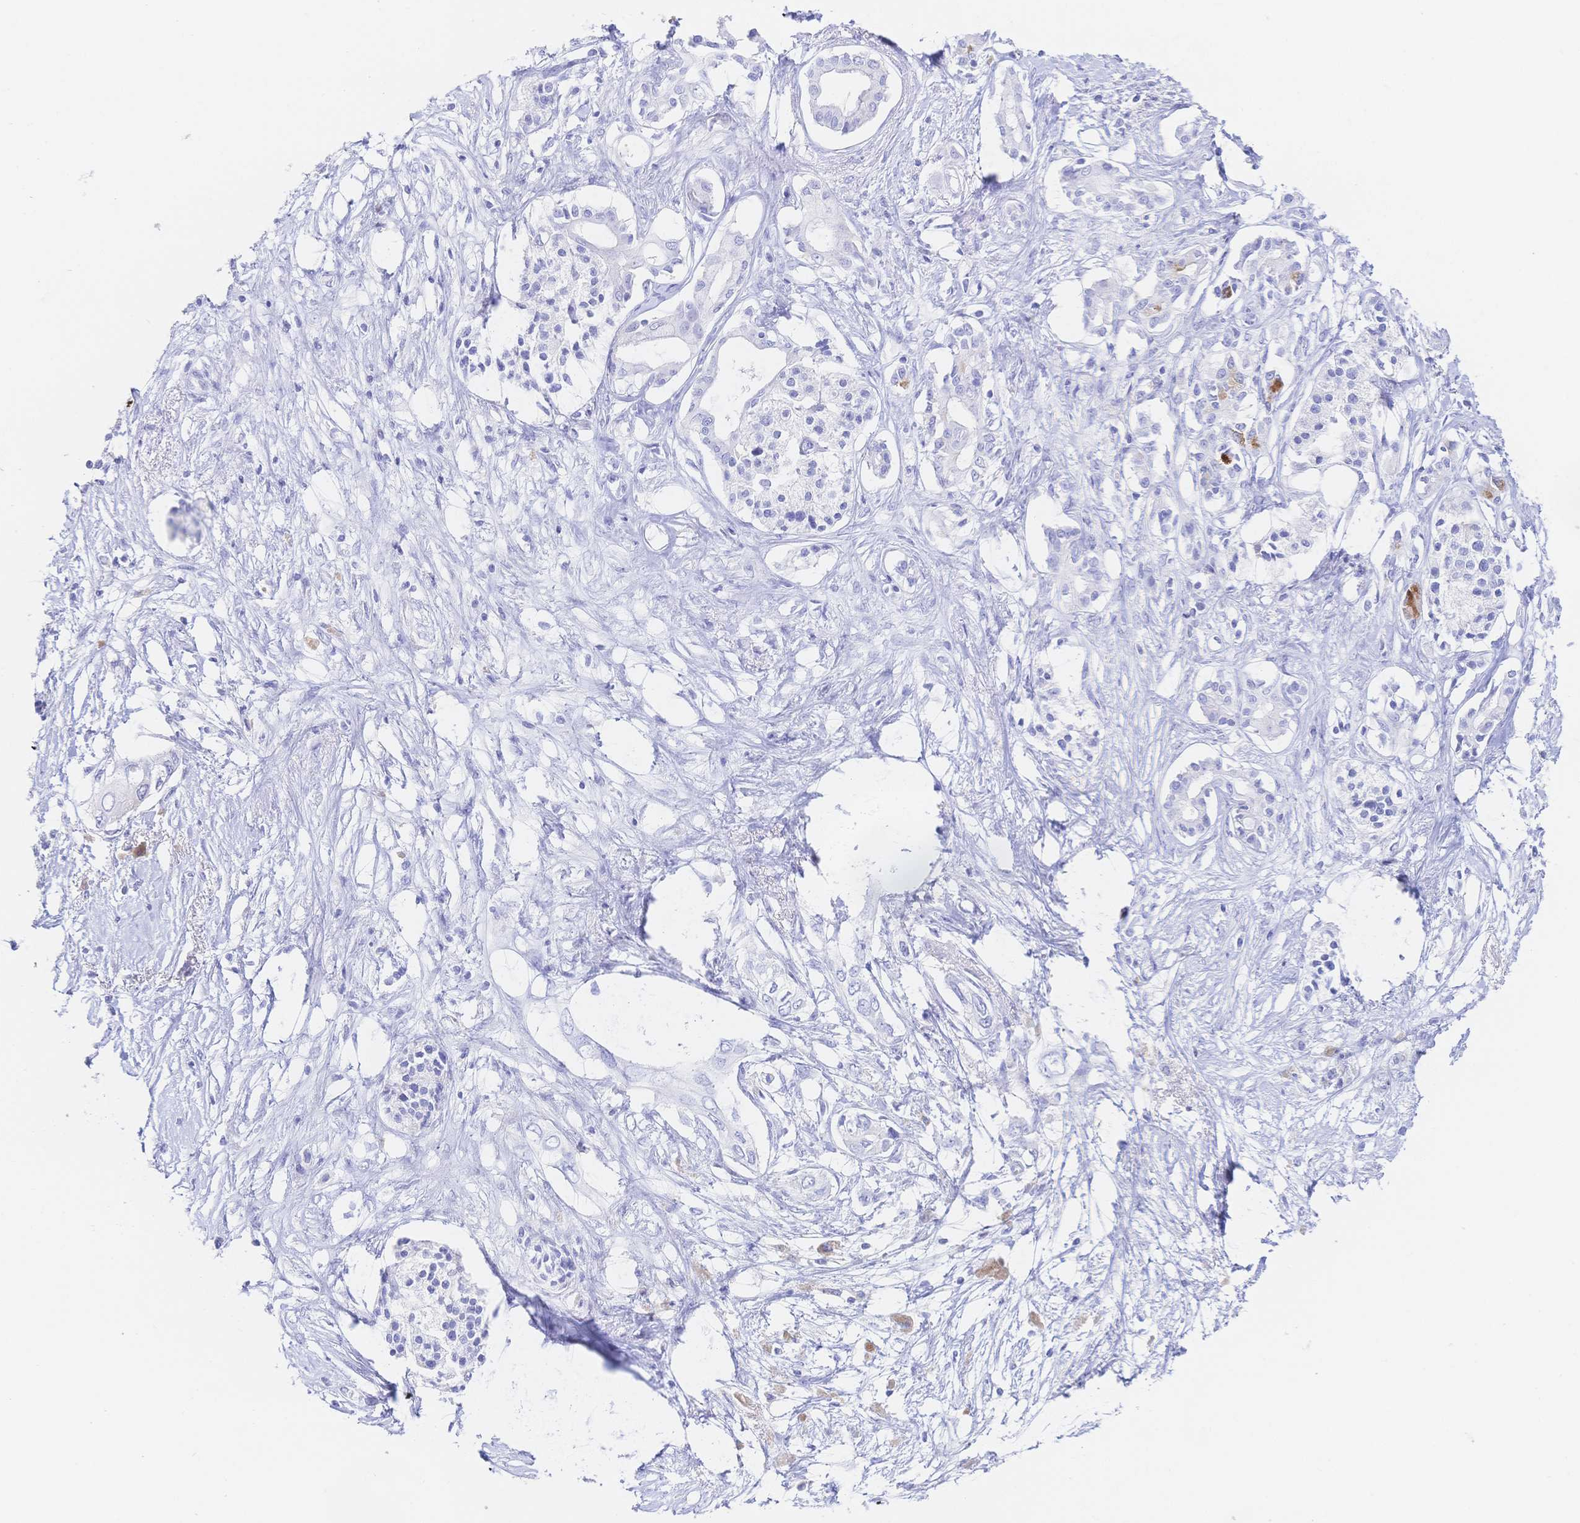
{"staining": {"intensity": "negative", "quantity": "none", "location": "none"}, "tissue": "pancreatic cancer", "cell_type": "Tumor cells", "image_type": "cancer", "snomed": [{"axis": "morphology", "description": "Adenocarcinoma, NOS"}, {"axis": "topography", "description": "Pancreas"}], "caption": "Photomicrograph shows no protein staining in tumor cells of pancreatic cancer (adenocarcinoma) tissue.", "gene": "RRM1", "patient": {"sex": "female", "age": 63}}